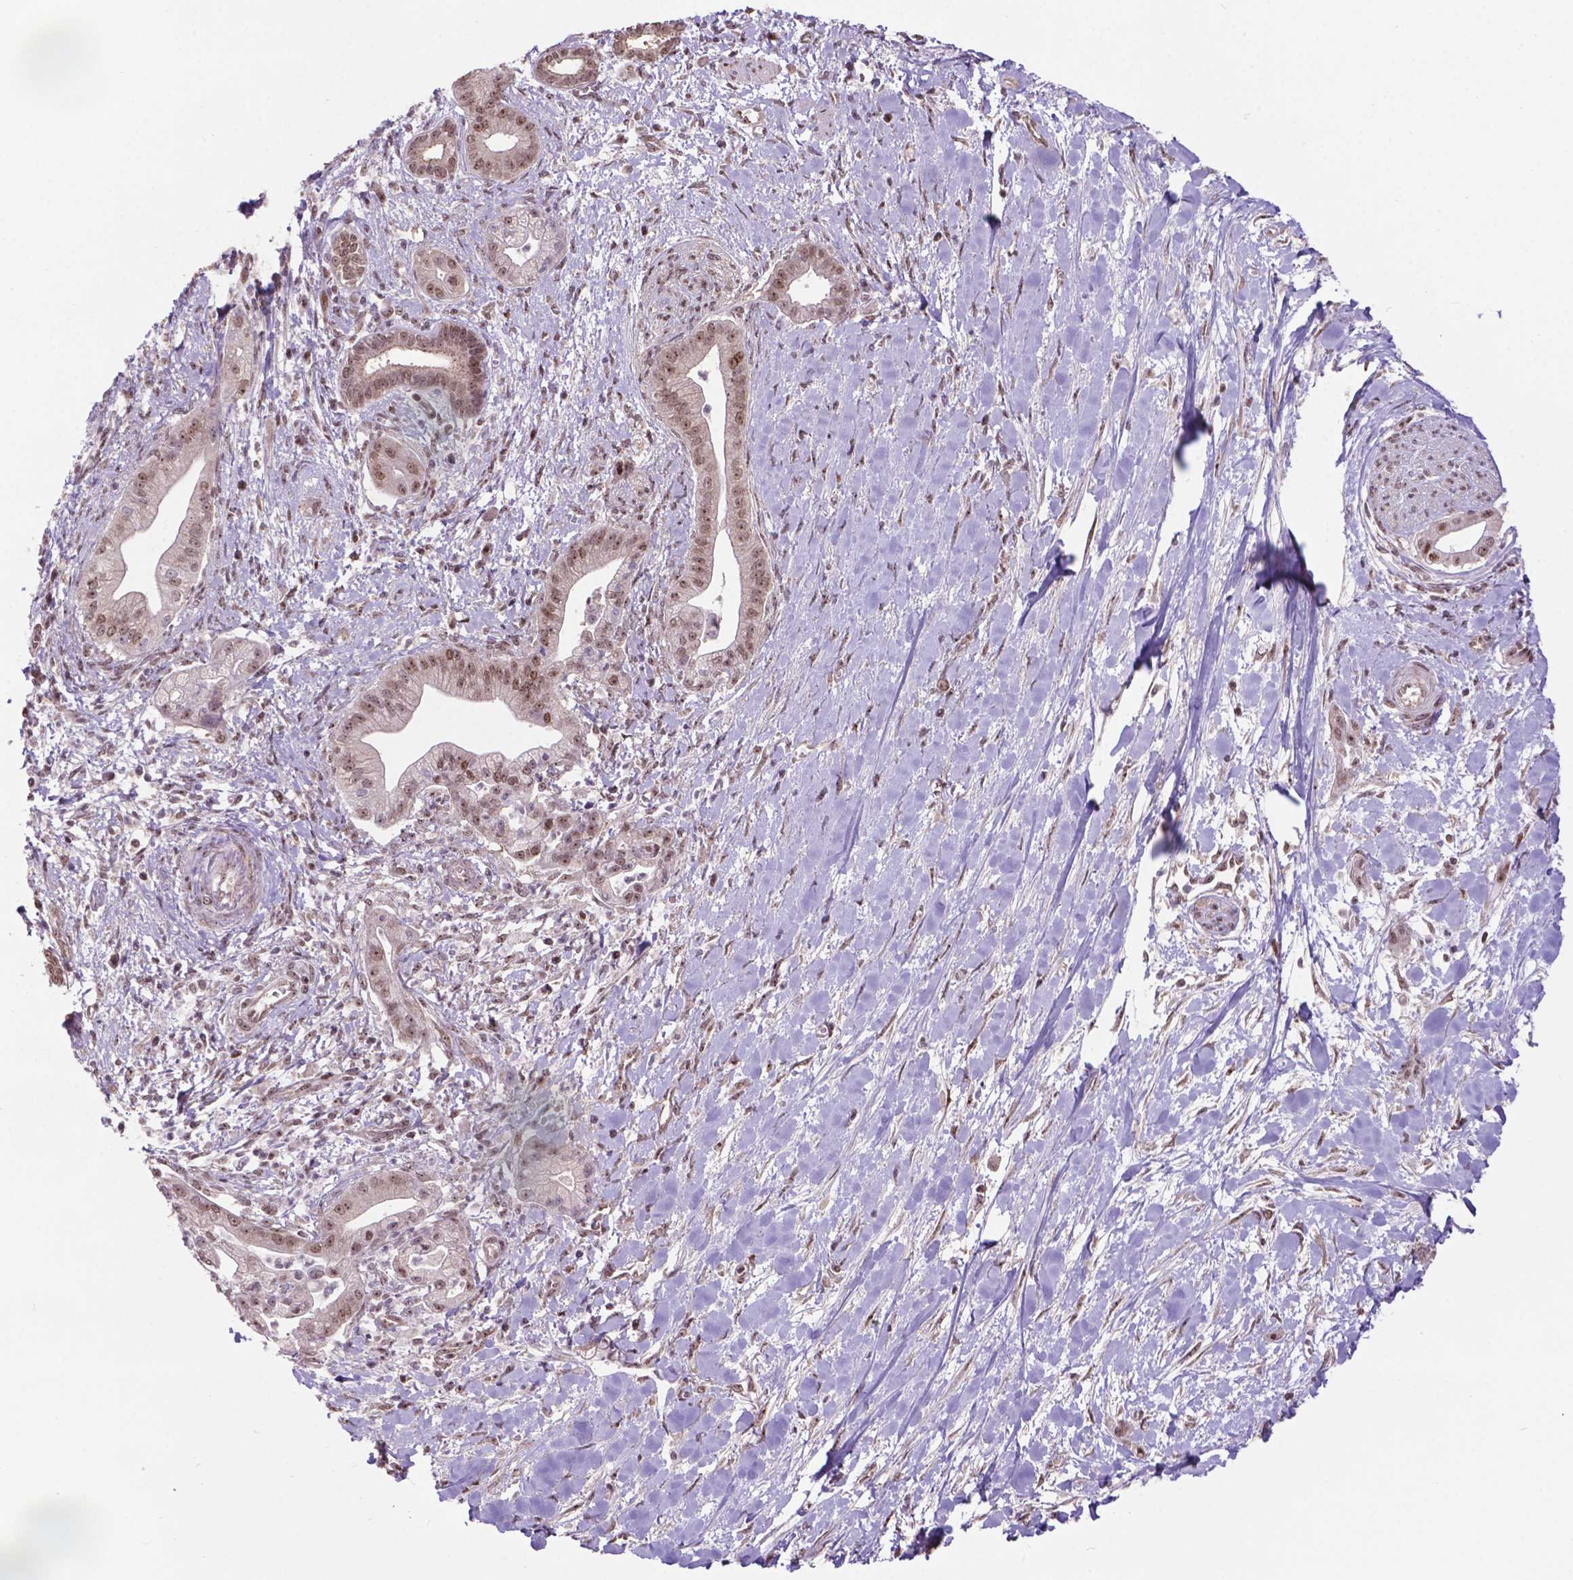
{"staining": {"intensity": "moderate", "quantity": ">75%", "location": "nuclear"}, "tissue": "pancreatic cancer", "cell_type": "Tumor cells", "image_type": "cancer", "snomed": [{"axis": "morphology", "description": "Normal tissue, NOS"}, {"axis": "morphology", "description": "Adenocarcinoma, NOS"}, {"axis": "topography", "description": "Lymph node"}, {"axis": "topography", "description": "Pancreas"}], "caption": "Immunohistochemical staining of pancreatic cancer (adenocarcinoma) demonstrates medium levels of moderate nuclear expression in about >75% of tumor cells. (DAB IHC, brown staining for protein, blue staining for nuclei).", "gene": "CSNK2A1", "patient": {"sex": "female", "age": 58}}